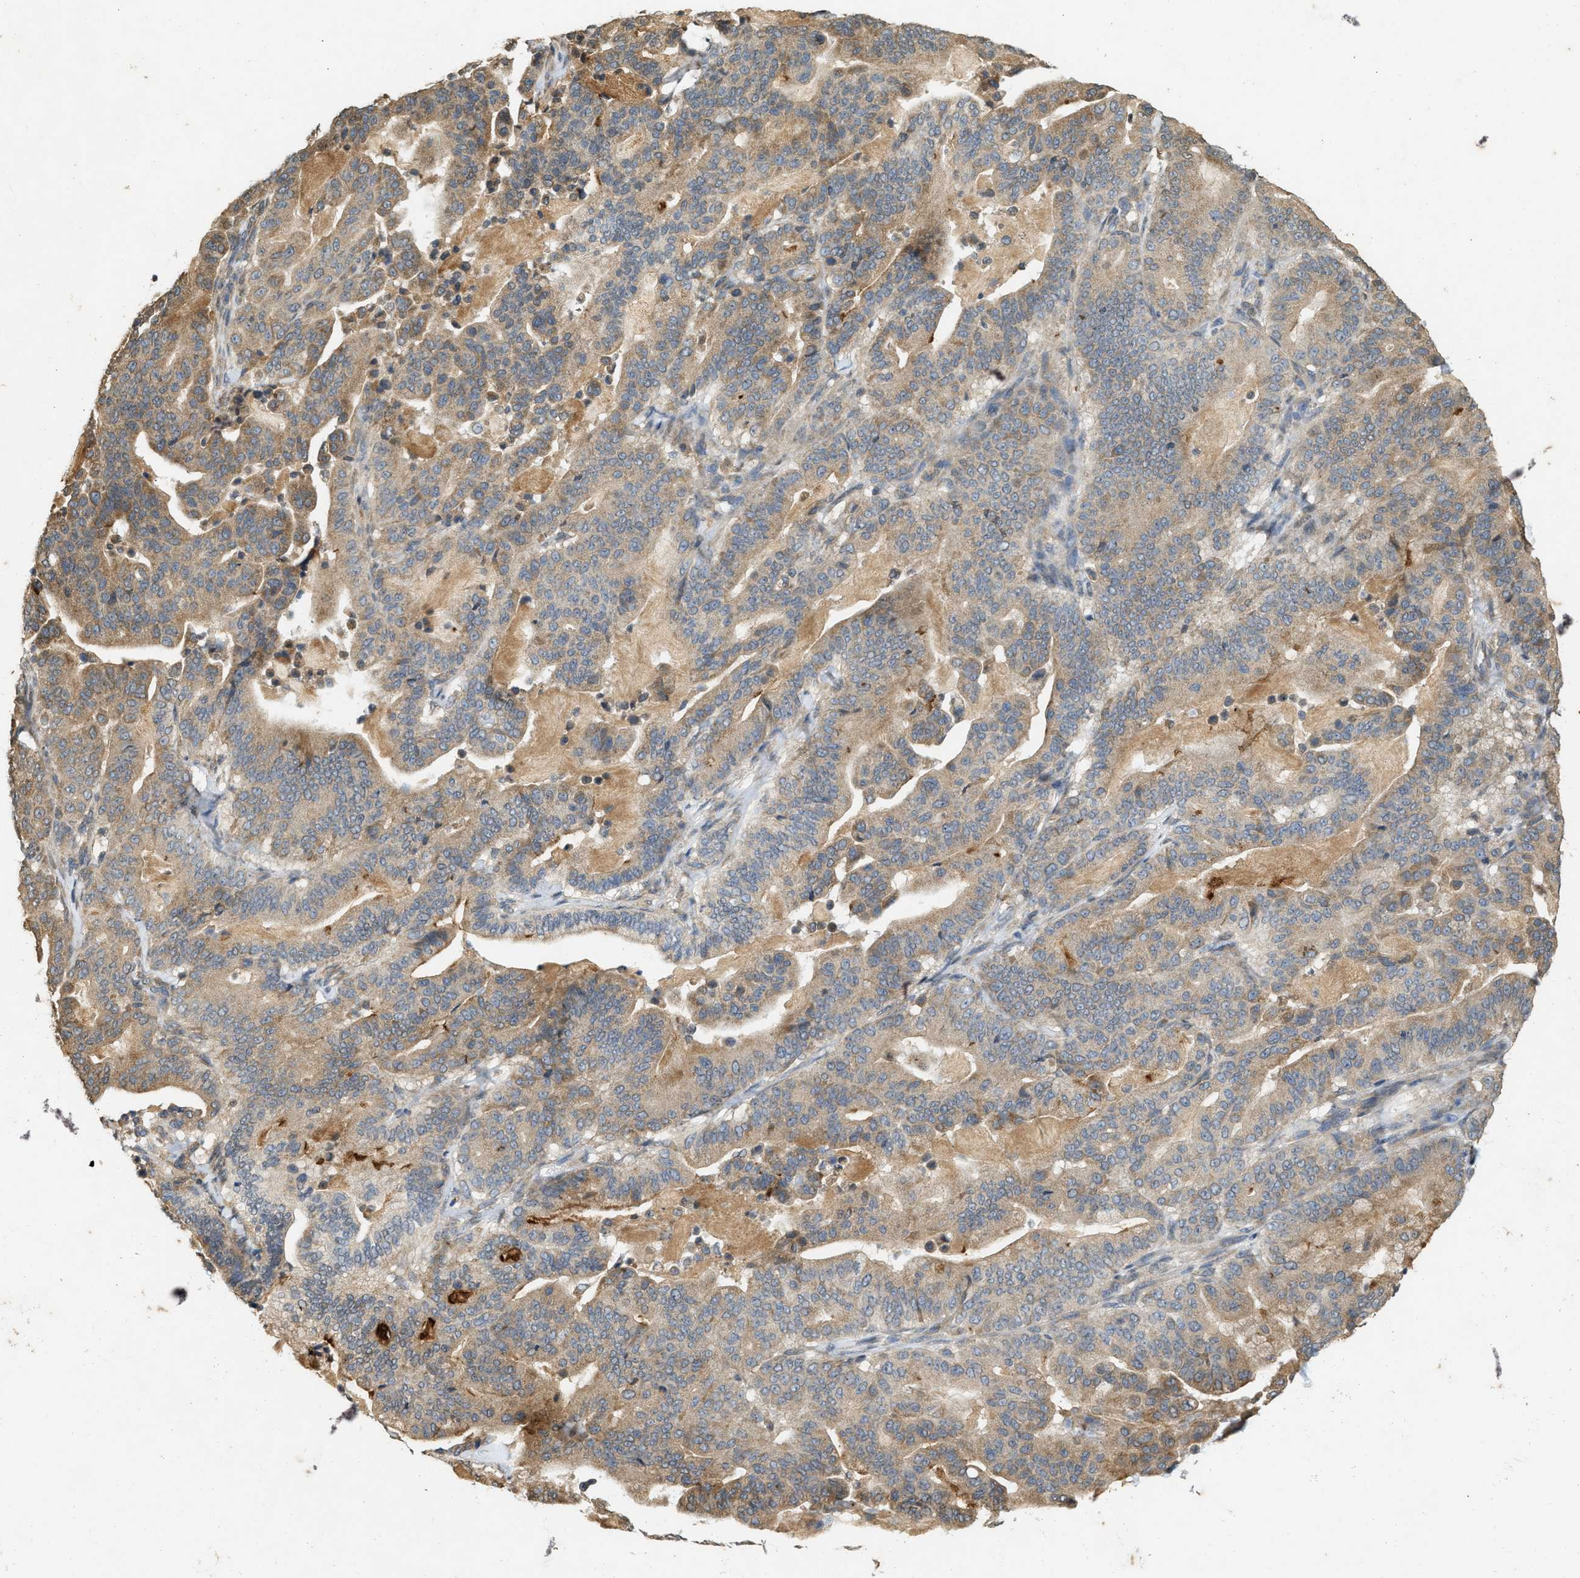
{"staining": {"intensity": "weak", "quantity": "25%-75%", "location": "cytoplasmic/membranous"}, "tissue": "pancreatic cancer", "cell_type": "Tumor cells", "image_type": "cancer", "snomed": [{"axis": "morphology", "description": "Adenocarcinoma, NOS"}, {"axis": "topography", "description": "Pancreas"}], "caption": "IHC staining of pancreatic cancer (adenocarcinoma), which shows low levels of weak cytoplasmic/membranous positivity in approximately 25%-75% of tumor cells indicating weak cytoplasmic/membranous protein expression. The staining was performed using DAB (3,3'-diaminobenzidine) (brown) for protein detection and nuclei were counterstained in hematoxylin (blue).", "gene": "KIF21A", "patient": {"sex": "male", "age": 63}}